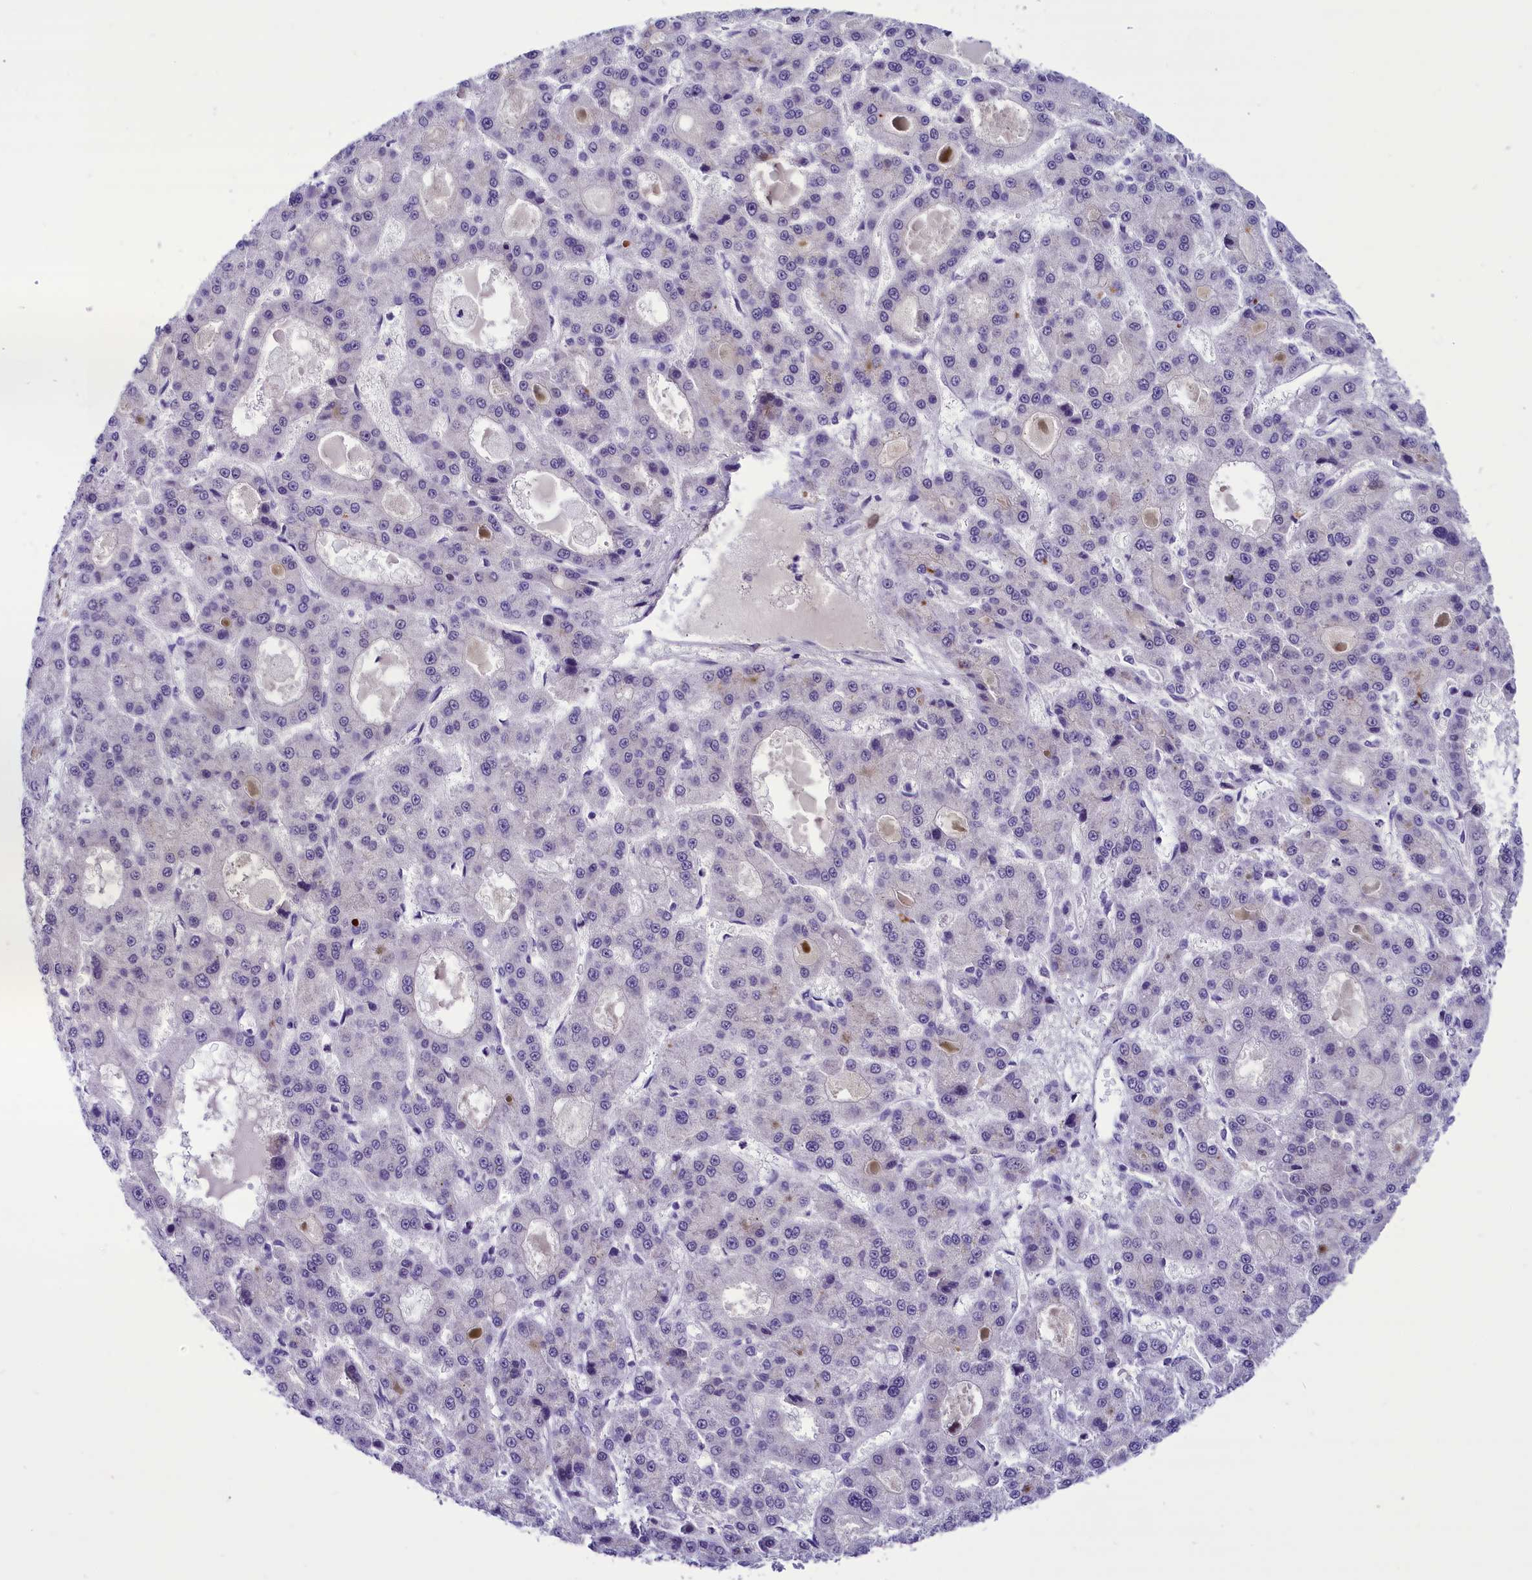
{"staining": {"intensity": "negative", "quantity": "none", "location": "none"}, "tissue": "liver cancer", "cell_type": "Tumor cells", "image_type": "cancer", "snomed": [{"axis": "morphology", "description": "Carcinoma, Hepatocellular, NOS"}, {"axis": "topography", "description": "Liver"}], "caption": "Micrograph shows no protein positivity in tumor cells of hepatocellular carcinoma (liver) tissue.", "gene": "PRR15", "patient": {"sex": "male", "age": 70}}